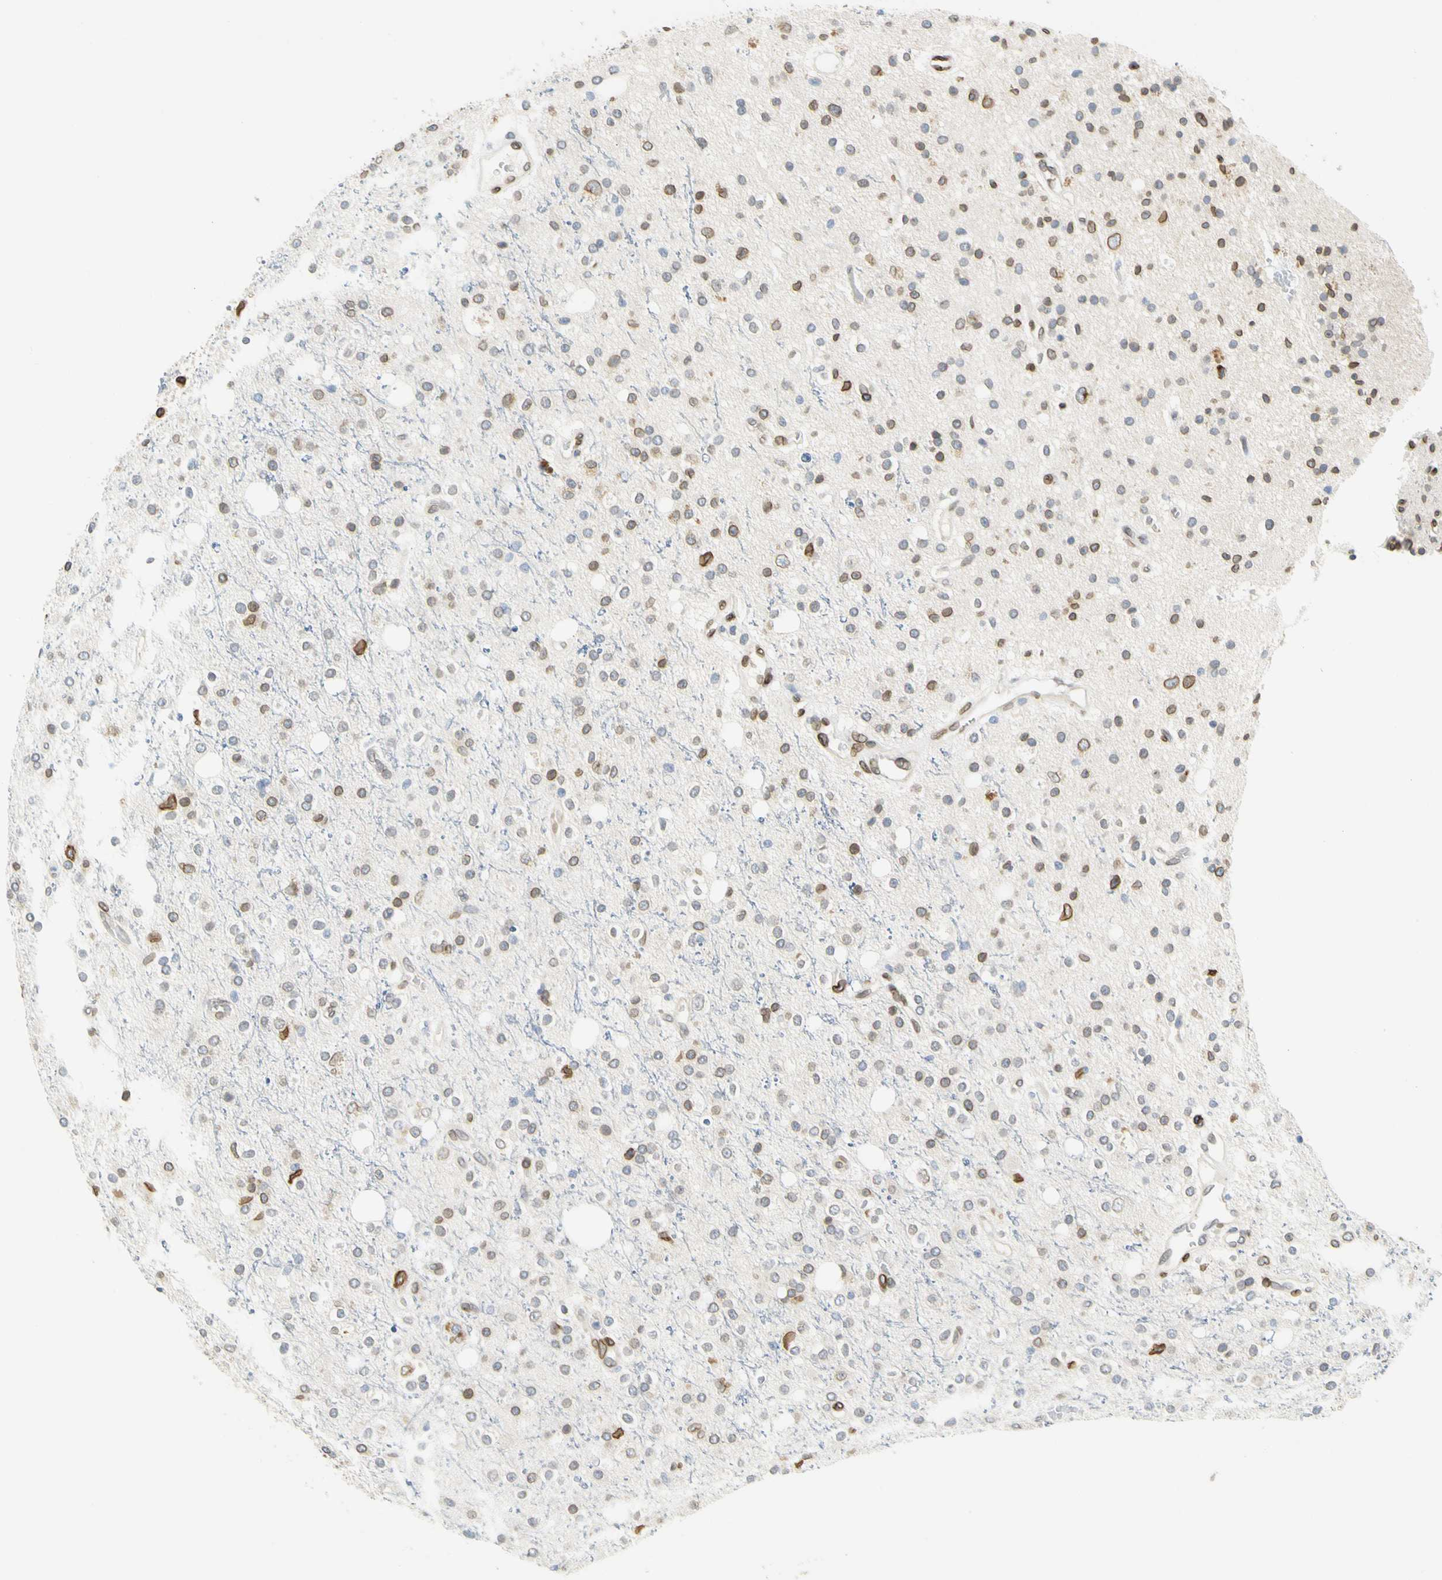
{"staining": {"intensity": "moderate", "quantity": "25%-75%", "location": "cytoplasmic/membranous,nuclear"}, "tissue": "glioma", "cell_type": "Tumor cells", "image_type": "cancer", "snomed": [{"axis": "morphology", "description": "Glioma, malignant, High grade"}, {"axis": "topography", "description": "Brain"}], "caption": "High-grade glioma (malignant) stained with a protein marker shows moderate staining in tumor cells.", "gene": "SUN1", "patient": {"sex": "male", "age": 47}}